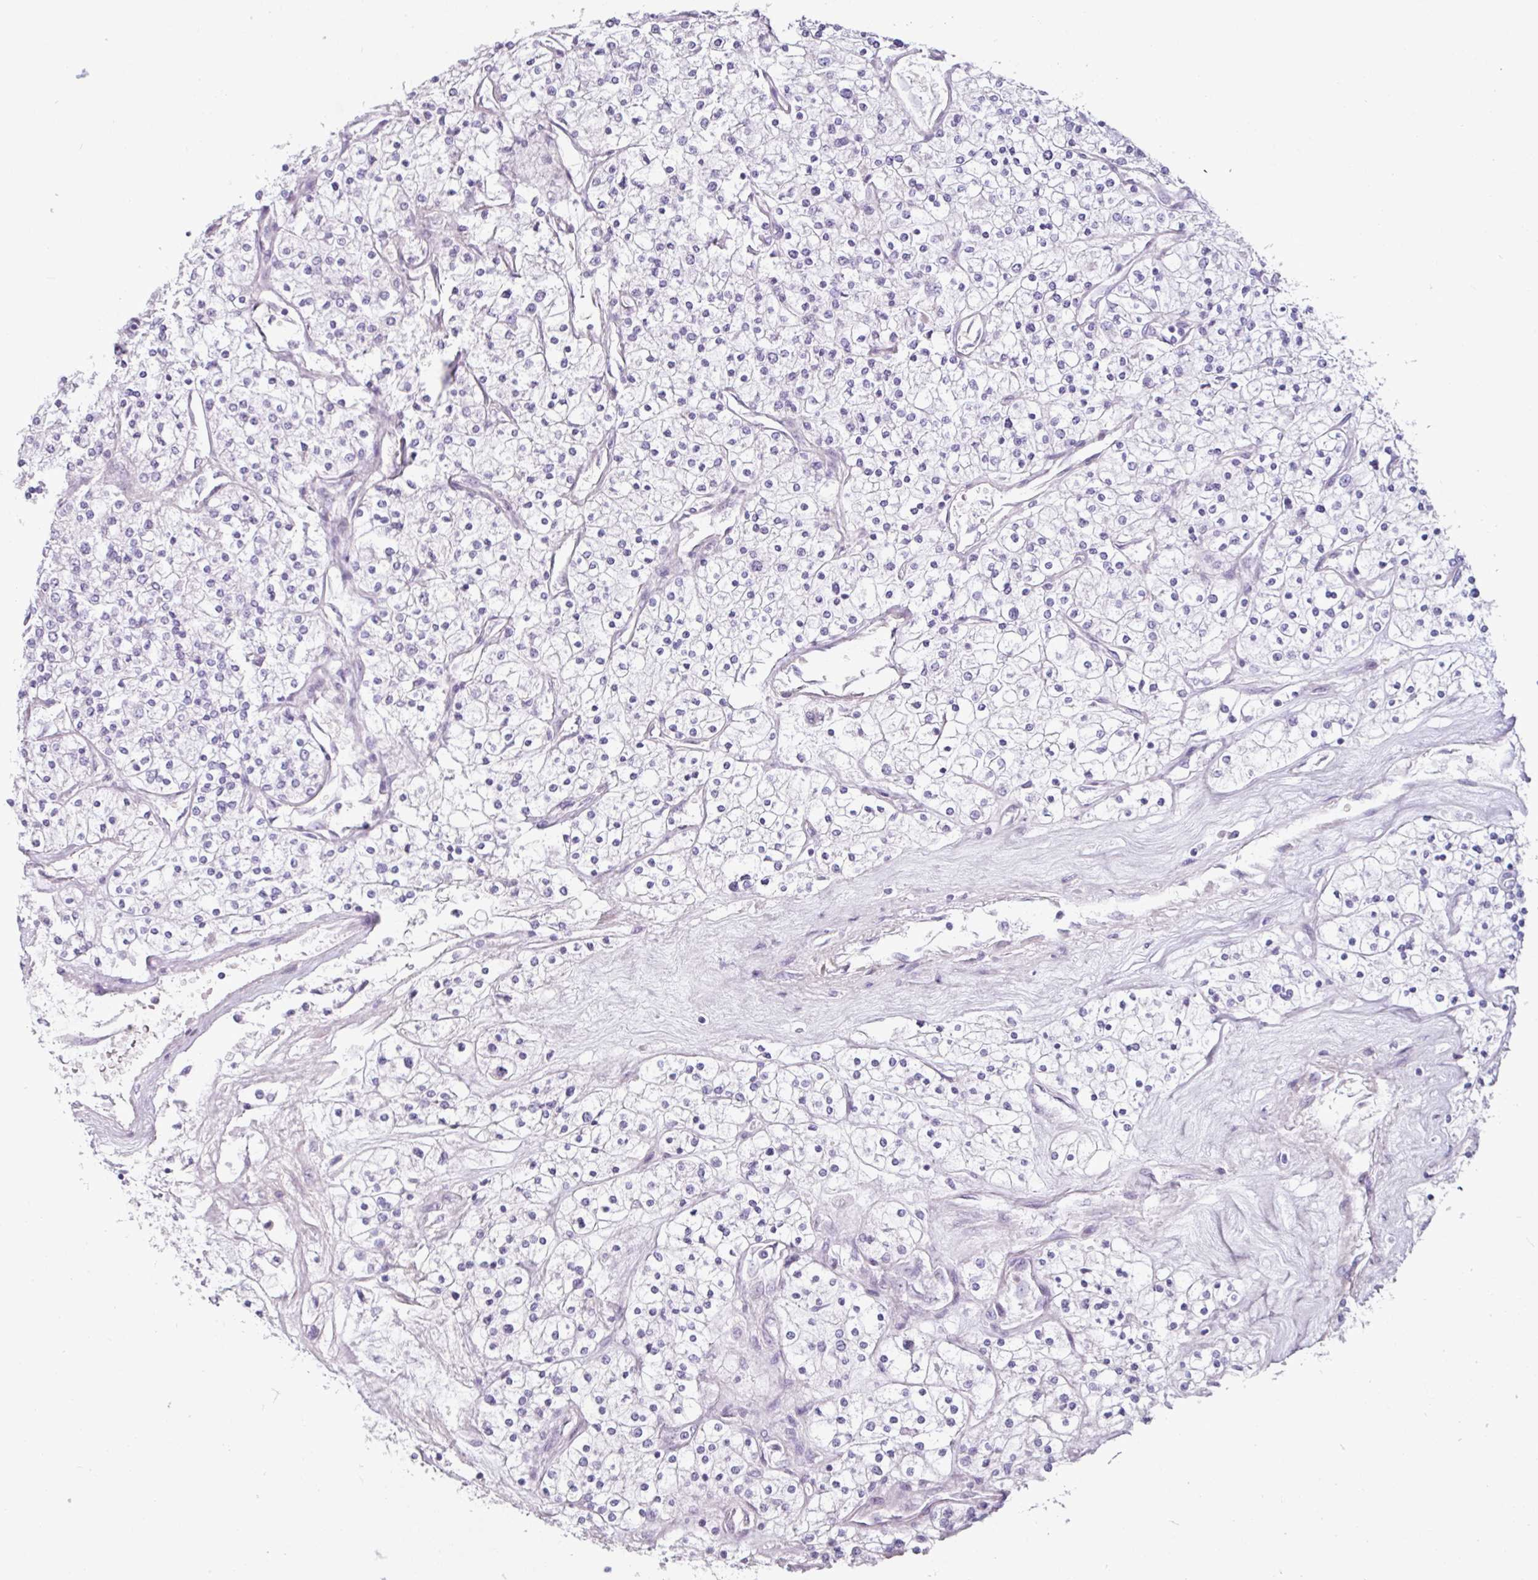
{"staining": {"intensity": "negative", "quantity": "none", "location": "none"}, "tissue": "renal cancer", "cell_type": "Tumor cells", "image_type": "cancer", "snomed": [{"axis": "morphology", "description": "Adenocarcinoma, NOS"}, {"axis": "topography", "description": "Kidney"}], "caption": "Image shows no significant protein expression in tumor cells of renal cancer (adenocarcinoma).", "gene": "CLCA1", "patient": {"sex": "male", "age": 80}}